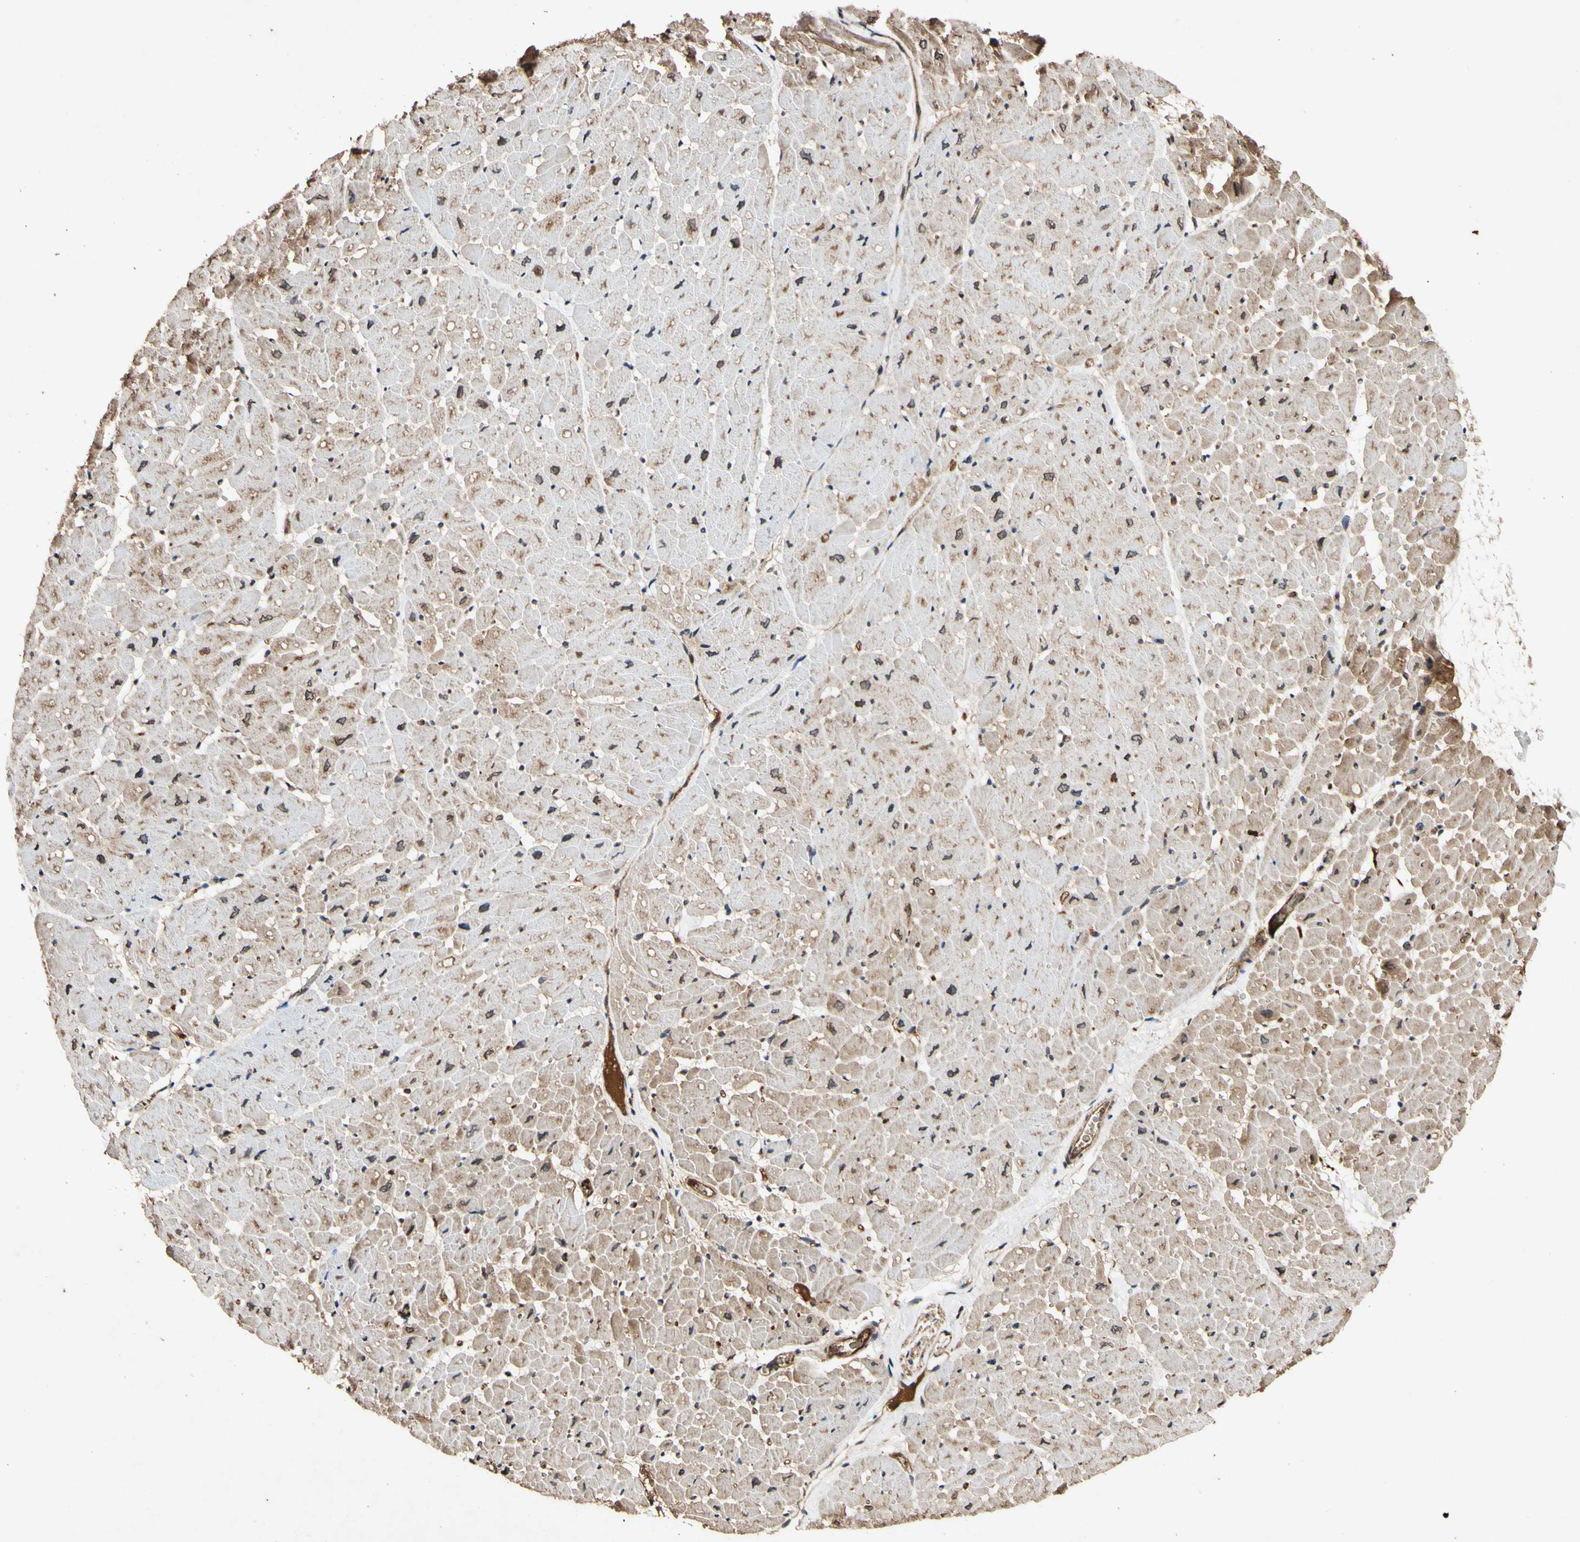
{"staining": {"intensity": "moderate", "quantity": "25%-75%", "location": "cytoplasmic/membranous"}, "tissue": "heart muscle", "cell_type": "Cardiomyocytes", "image_type": "normal", "snomed": [{"axis": "morphology", "description": "Normal tissue, NOS"}, {"axis": "topography", "description": "Heart"}], "caption": "Moderate cytoplasmic/membranous protein expression is appreciated in approximately 25%-75% of cardiomyocytes in heart muscle. (IHC, brightfield microscopy, high magnification).", "gene": "PLAT", "patient": {"sex": "male", "age": 45}}